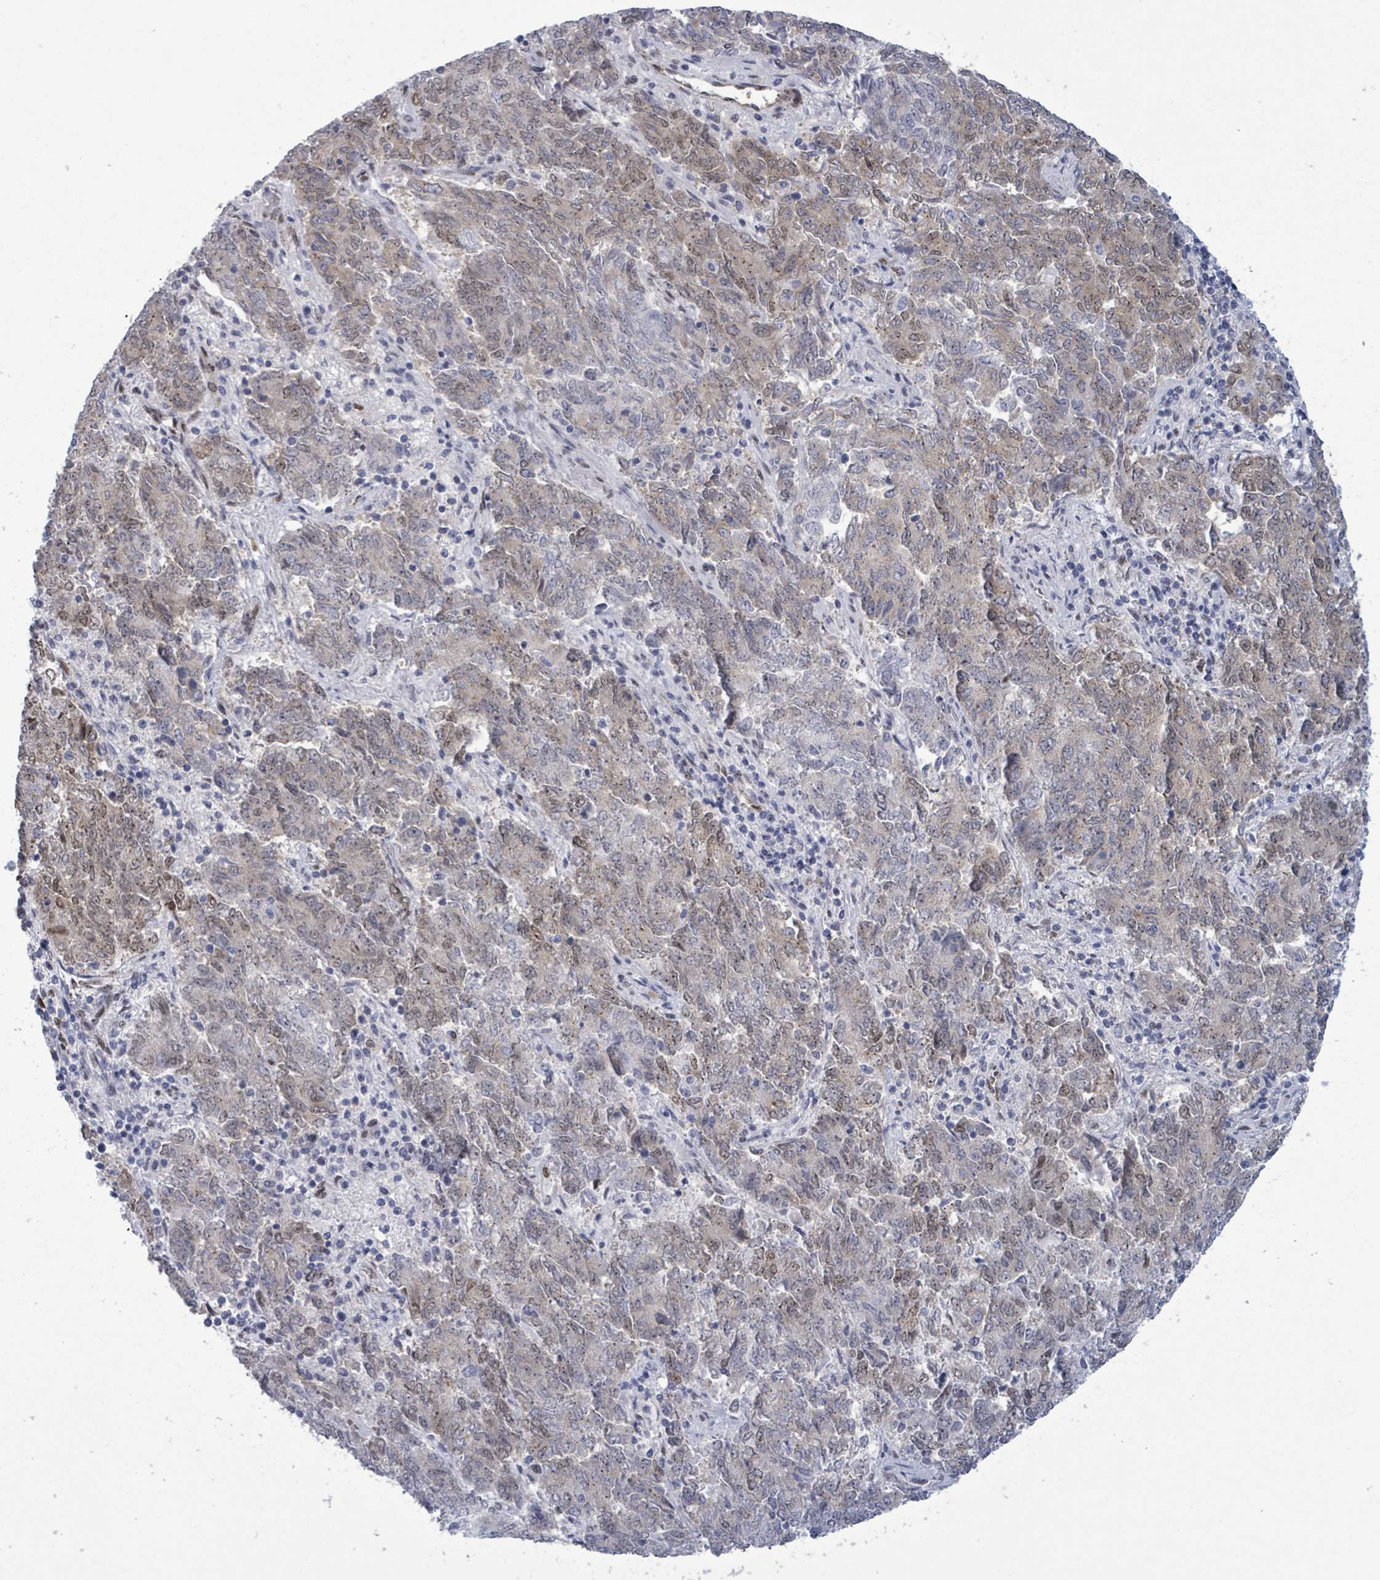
{"staining": {"intensity": "weak", "quantity": "25%-75%", "location": "cytoplasmic/membranous,nuclear"}, "tissue": "endometrial cancer", "cell_type": "Tumor cells", "image_type": "cancer", "snomed": [{"axis": "morphology", "description": "Adenocarcinoma, NOS"}, {"axis": "topography", "description": "Endometrium"}], "caption": "Protein staining reveals weak cytoplasmic/membranous and nuclear expression in about 25%-75% of tumor cells in endometrial adenocarcinoma.", "gene": "TUSC1", "patient": {"sex": "female", "age": 80}}